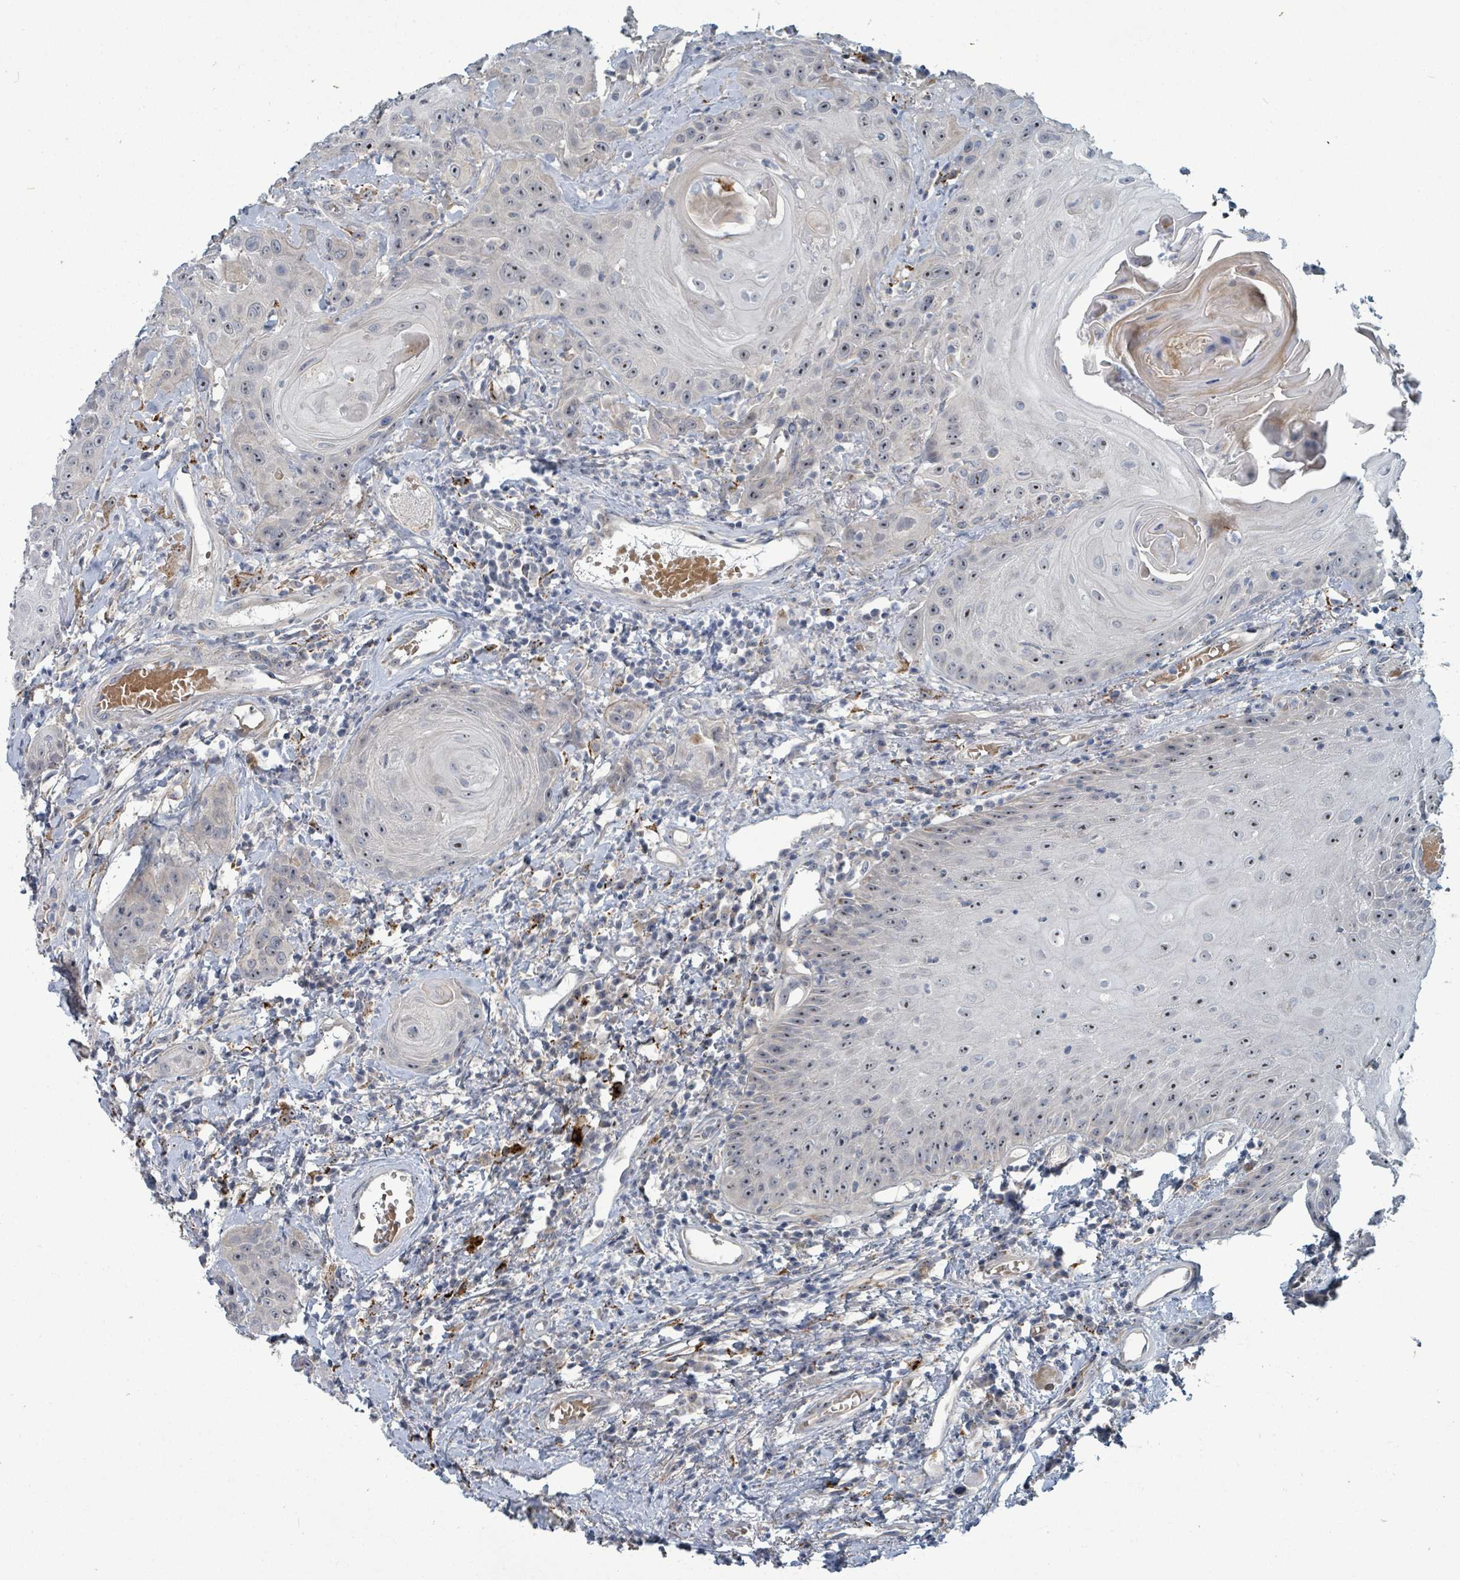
{"staining": {"intensity": "negative", "quantity": "none", "location": "none"}, "tissue": "head and neck cancer", "cell_type": "Tumor cells", "image_type": "cancer", "snomed": [{"axis": "morphology", "description": "Squamous cell carcinoma, NOS"}, {"axis": "topography", "description": "Head-Neck"}], "caption": "Photomicrograph shows no protein staining in tumor cells of head and neck squamous cell carcinoma tissue.", "gene": "TRDMT1", "patient": {"sex": "female", "age": 59}}